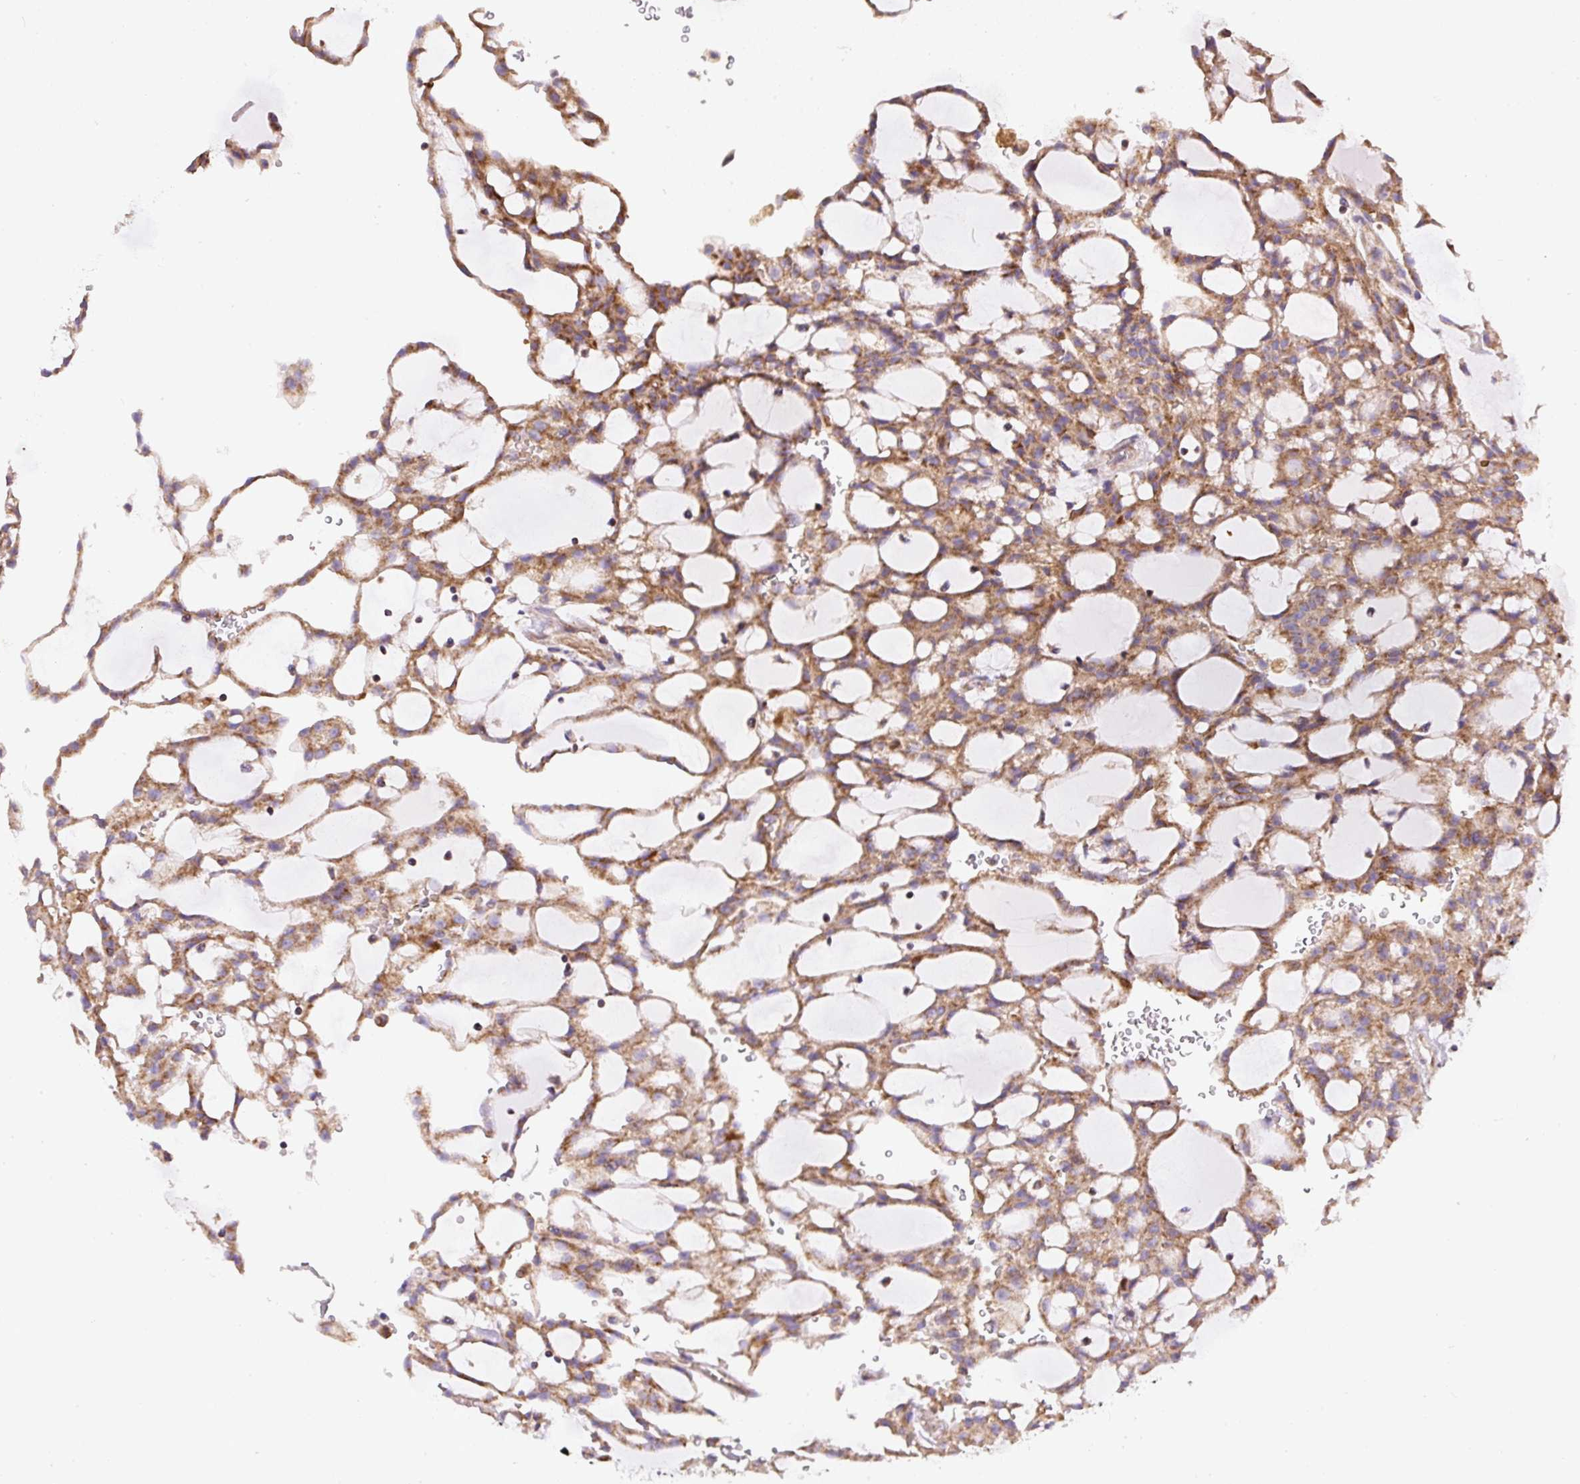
{"staining": {"intensity": "moderate", "quantity": ">75%", "location": "cytoplasmic/membranous"}, "tissue": "renal cancer", "cell_type": "Tumor cells", "image_type": "cancer", "snomed": [{"axis": "morphology", "description": "Adenocarcinoma, NOS"}, {"axis": "topography", "description": "Kidney"}], "caption": "IHC of renal cancer (adenocarcinoma) shows medium levels of moderate cytoplasmic/membranous staining in about >75% of tumor cells.", "gene": "NDUFAF2", "patient": {"sex": "male", "age": 63}}